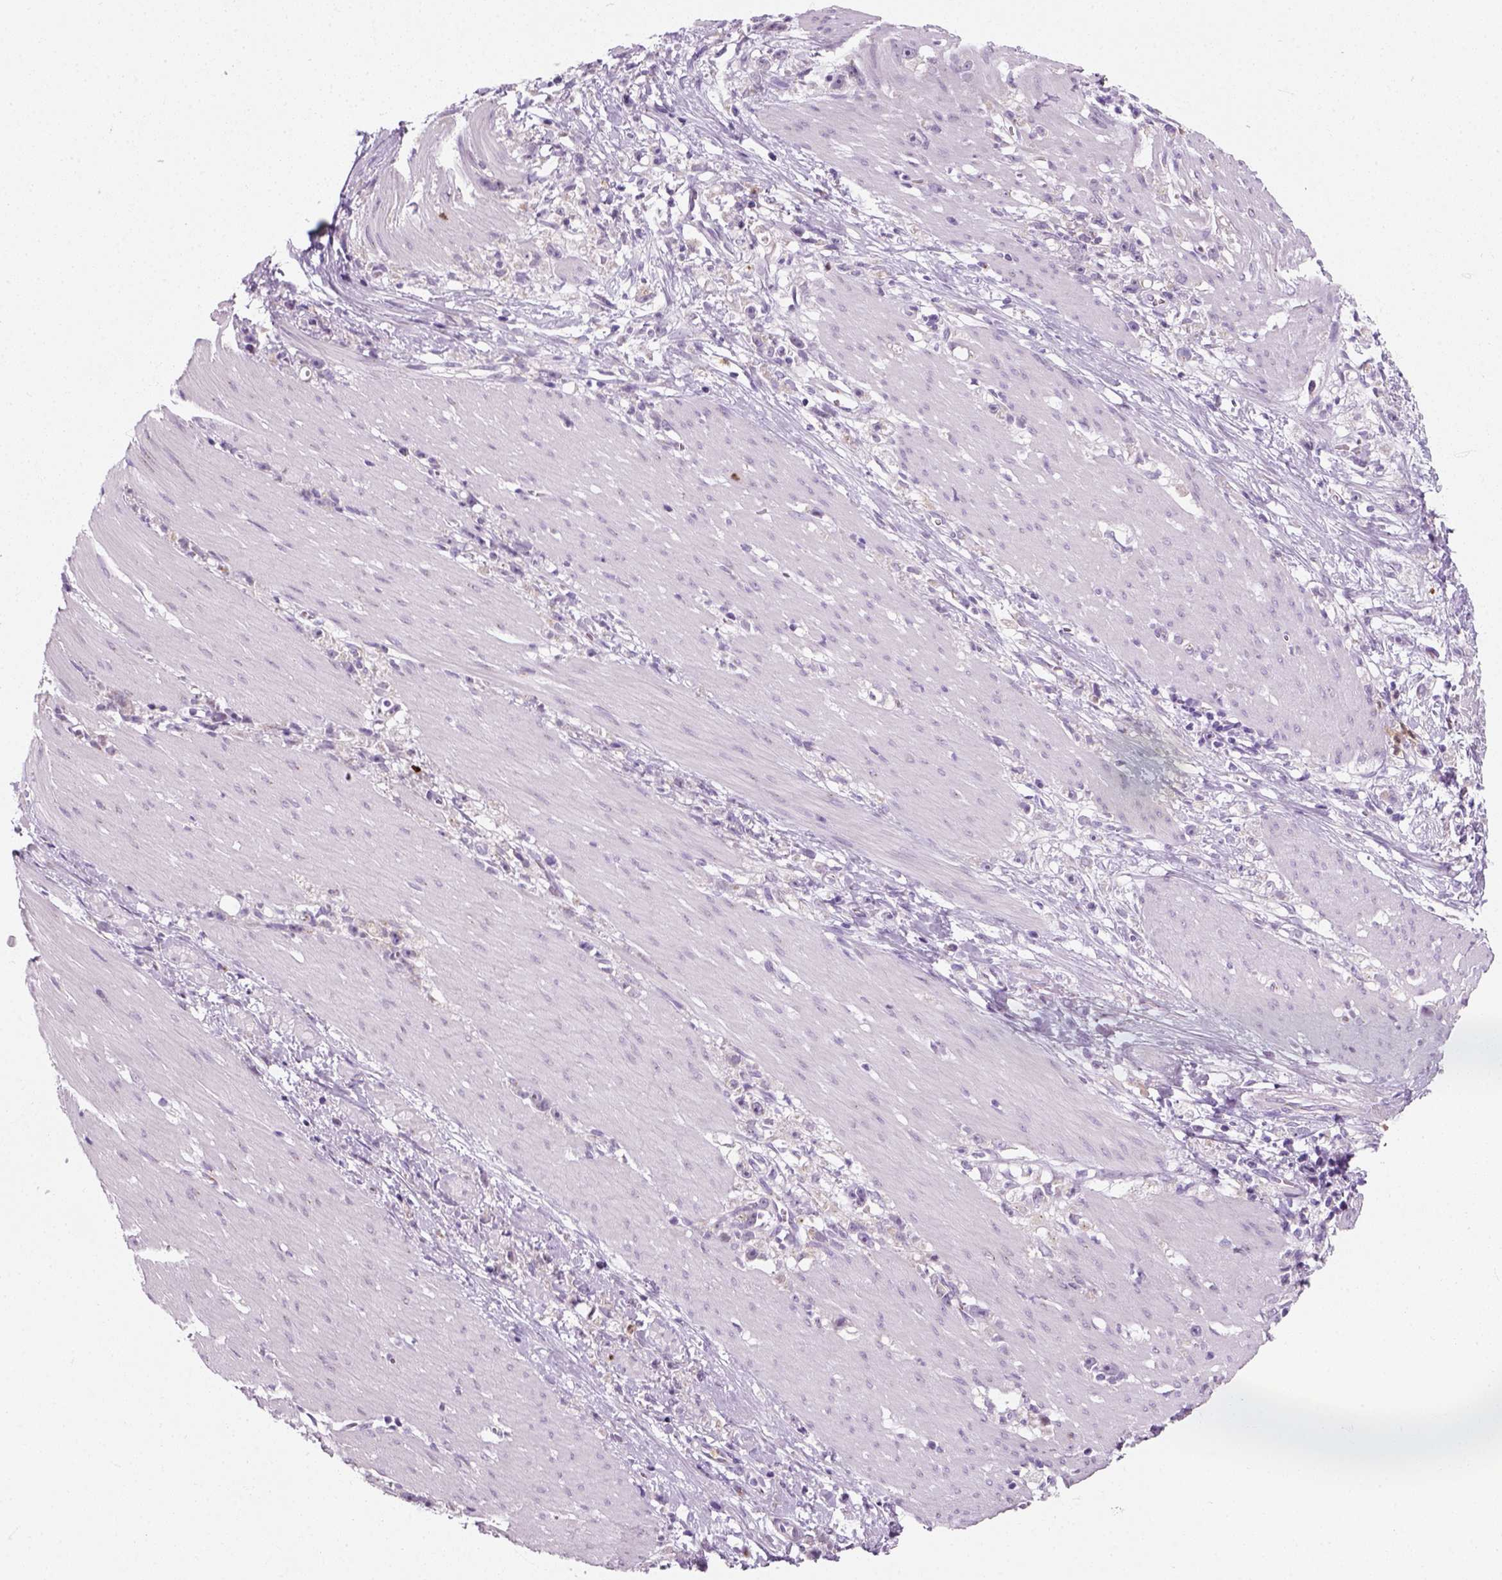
{"staining": {"intensity": "negative", "quantity": "none", "location": "none"}, "tissue": "stomach cancer", "cell_type": "Tumor cells", "image_type": "cancer", "snomed": [{"axis": "morphology", "description": "Adenocarcinoma, NOS"}, {"axis": "topography", "description": "Stomach"}], "caption": "Immunohistochemistry micrograph of human stomach cancer stained for a protein (brown), which exhibits no expression in tumor cells.", "gene": "IL4", "patient": {"sex": "female", "age": 59}}